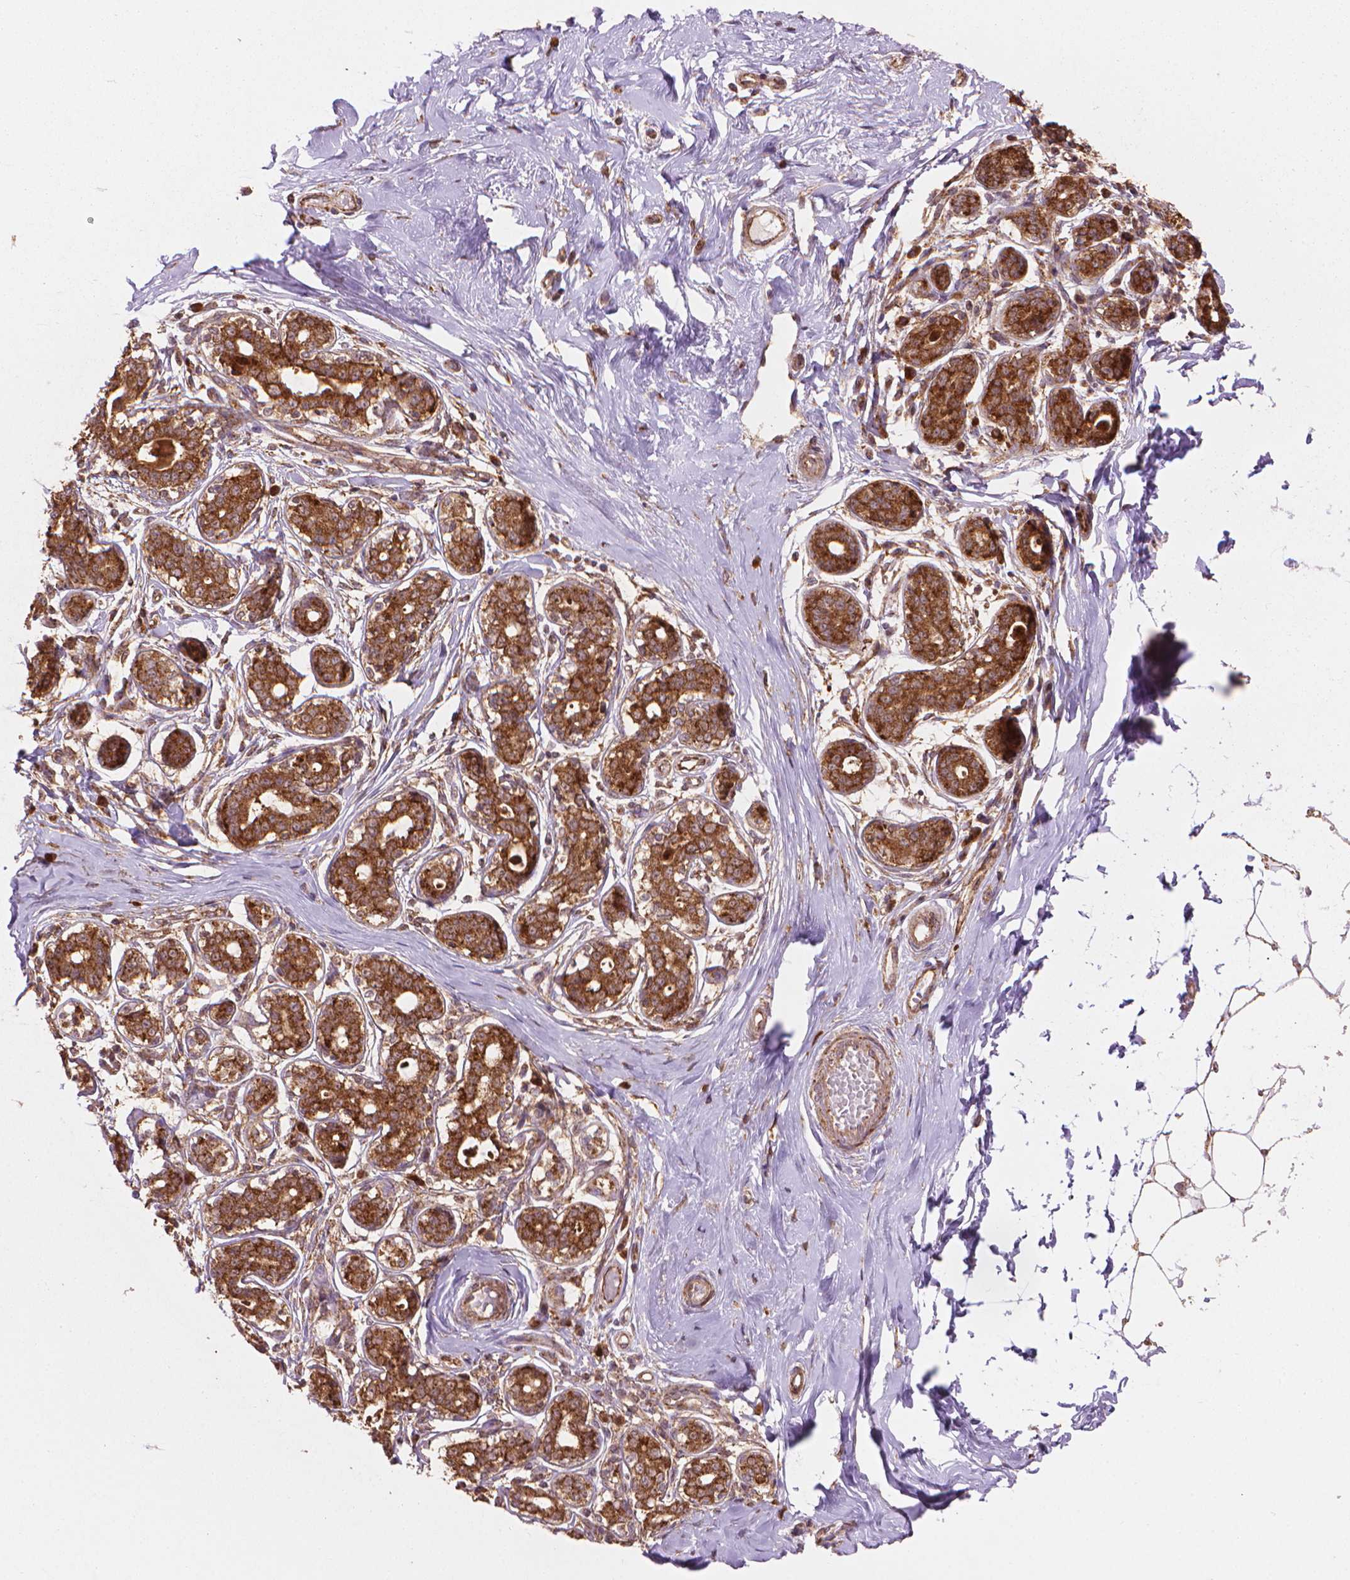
{"staining": {"intensity": "moderate", "quantity": ">75%", "location": "cytoplasmic/membranous"}, "tissue": "breast", "cell_type": "Adipocytes", "image_type": "normal", "snomed": [{"axis": "morphology", "description": "Normal tissue, NOS"}, {"axis": "topography", "description": "Skin"}, {"axis": "topography", "description": "Breast"}], "caption": "Immunohistochemical staining of normal human breast reveals medium levels of moderate cytoplasmic/membranous staining in approximately >75% of adipocytes.", "gene": "VARS2", "patient": {"sex": "female", "age": 43}}